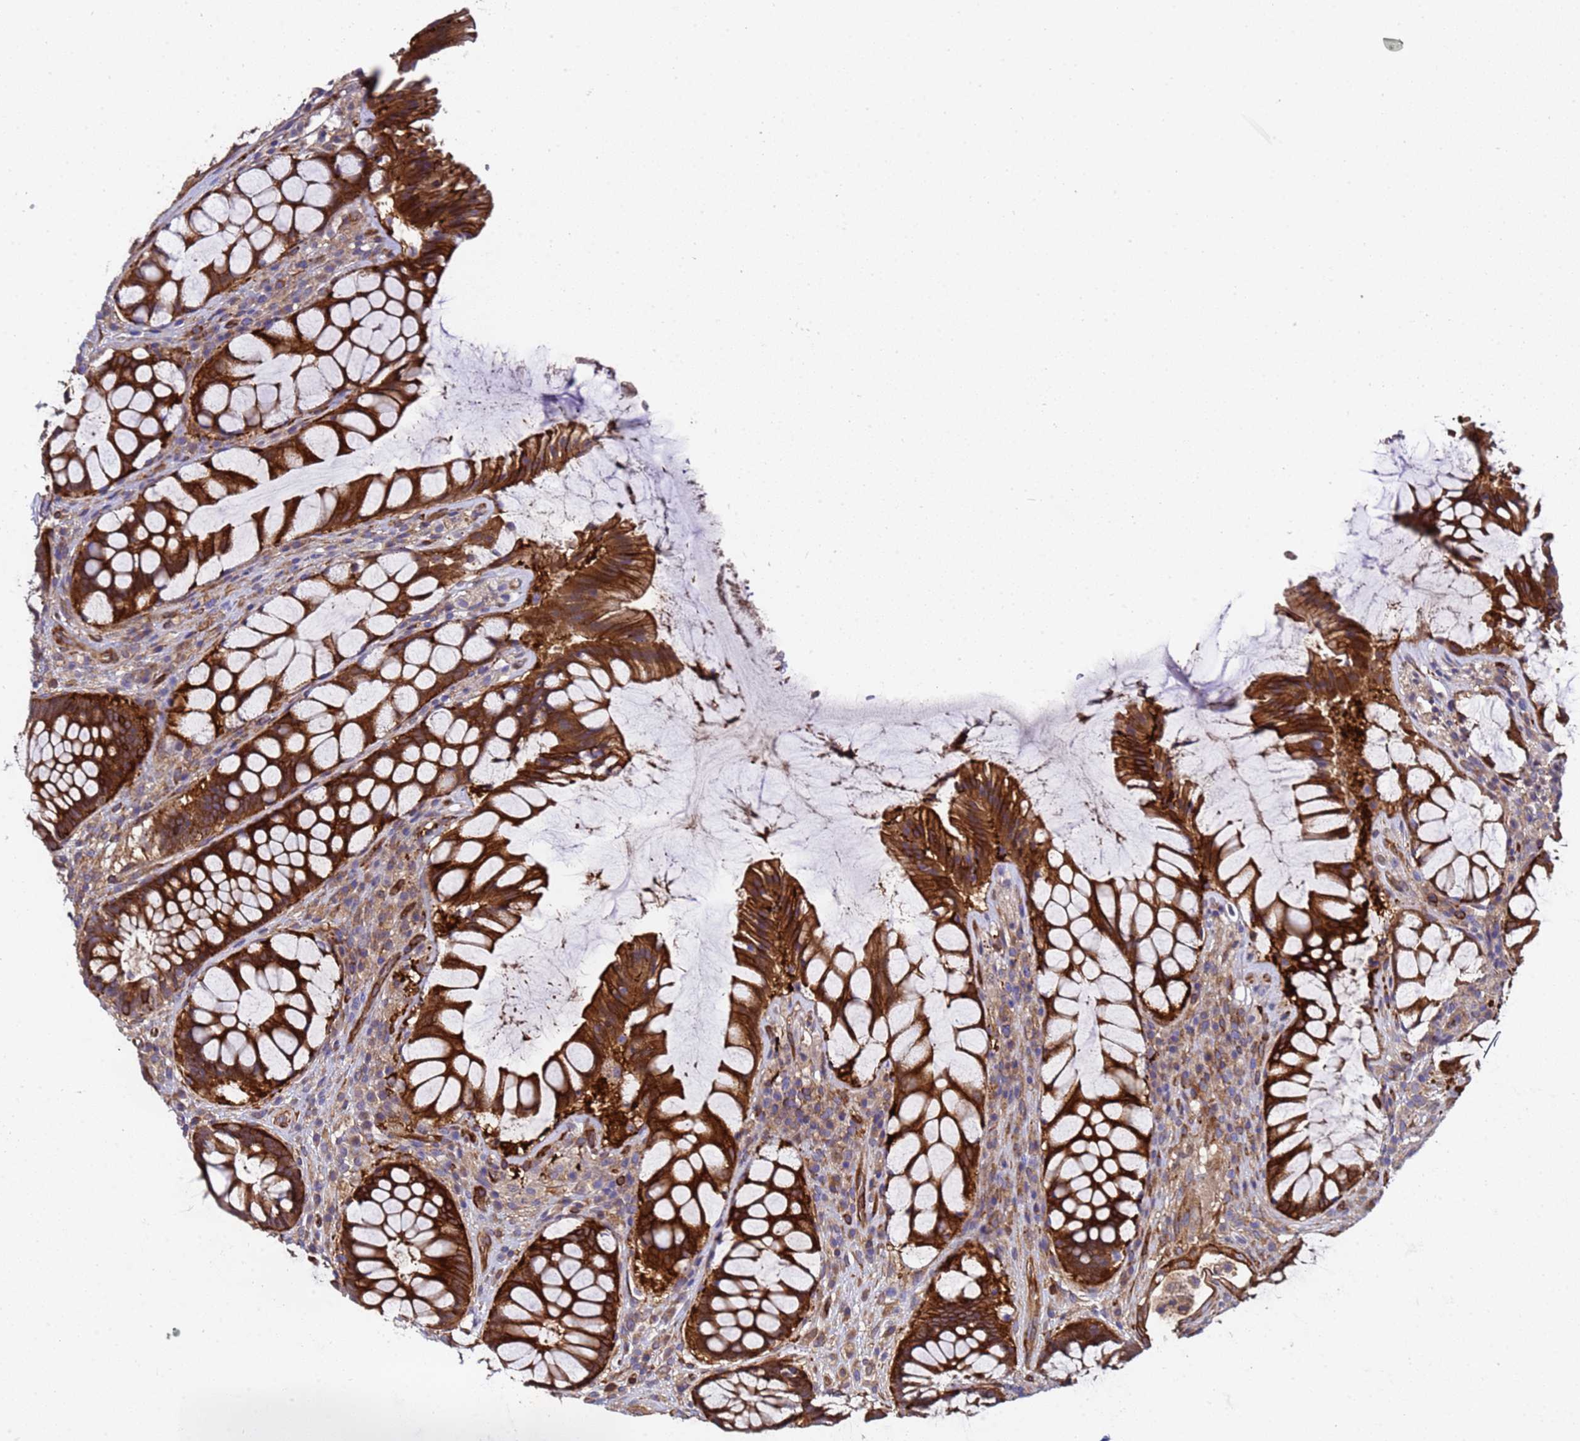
{"staining": {"intensity": "strong", "quantity": ">75%", "location": "cytoplasmic/membranous"}, "tissue": "rectum", "cell_type": "Glandular cells", "image_type": "normal", "snomed": [{"axis": "morphology", "description": "Normal tissue, NOS"}, {"axis": "topography", "description": "Rectum"}], "caption": "Rectum stained for a protein displays strong cytoplasmic/membranous positivity in glandular cells. The protein is shown in brown color, while the nuclei are stained blue.", "gene": "MOCS1", "patient": {"sex": "female", "age": 58}}